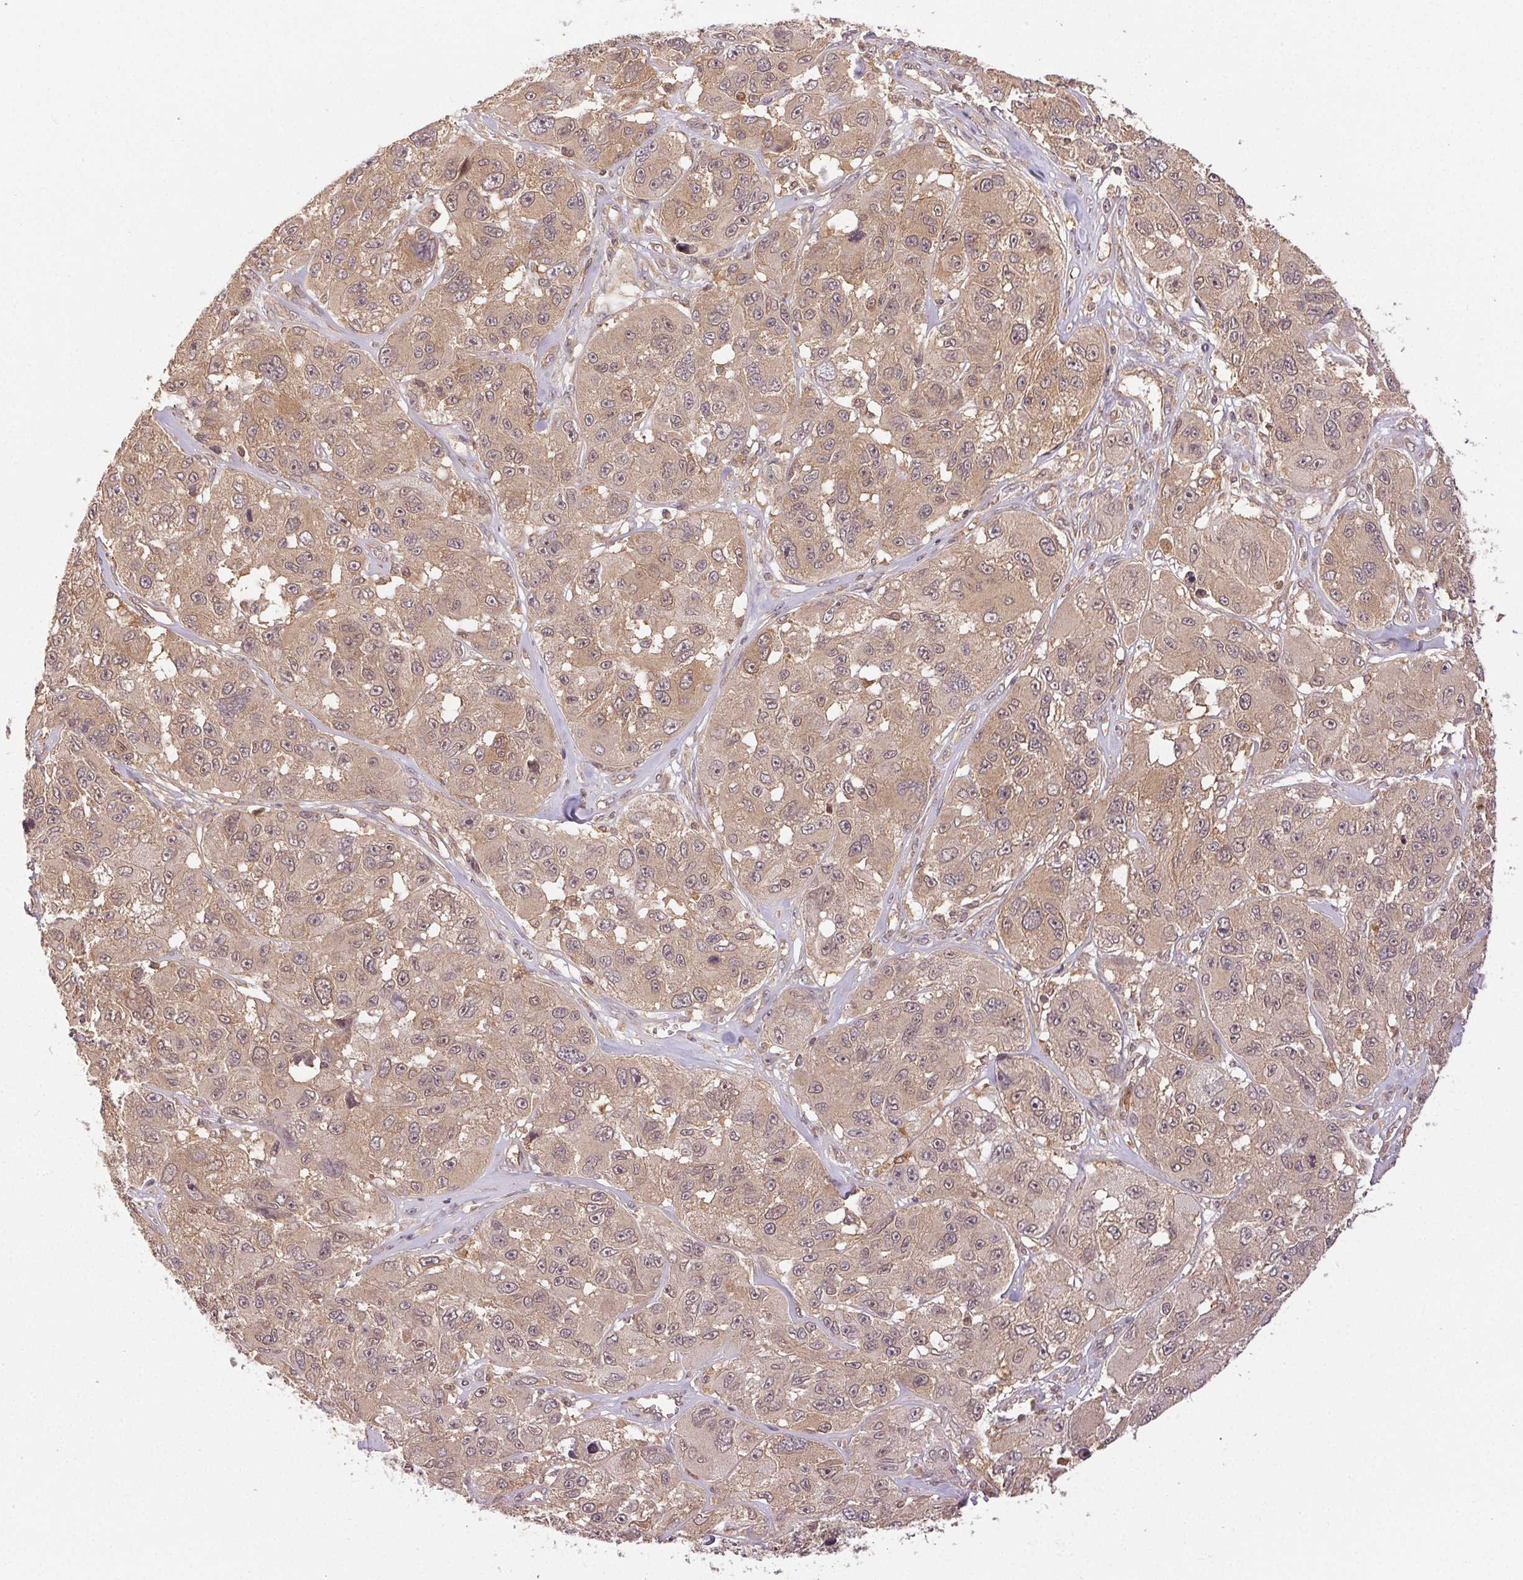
{"staining": {"intensity": "weak", "quantity": "25%-75%", "location": "cytoplasmic/membranous"}, "tissue": "melanoma", "cell_type": "Tumor cells", "image_type": "cancer", "snomed": [{"axis": "morphology", "description": "Malignant melanoma, NOS"}, {"axis": "topography", "description": "Skin"}], "caption": "Immunohistochemical staining of human melanoma exhibits weak cytoplasmic/membranous protein staining in approximately 25%-75% of tumor cells. The staining is performed using DAB (3,3'-diaminobenzidine) brown chromogen to label protein expression. The nuclei are counter-stained blue using hematoxylin.", "gene": "GDI2", "patient": {"sex": "female", "age": 66}}